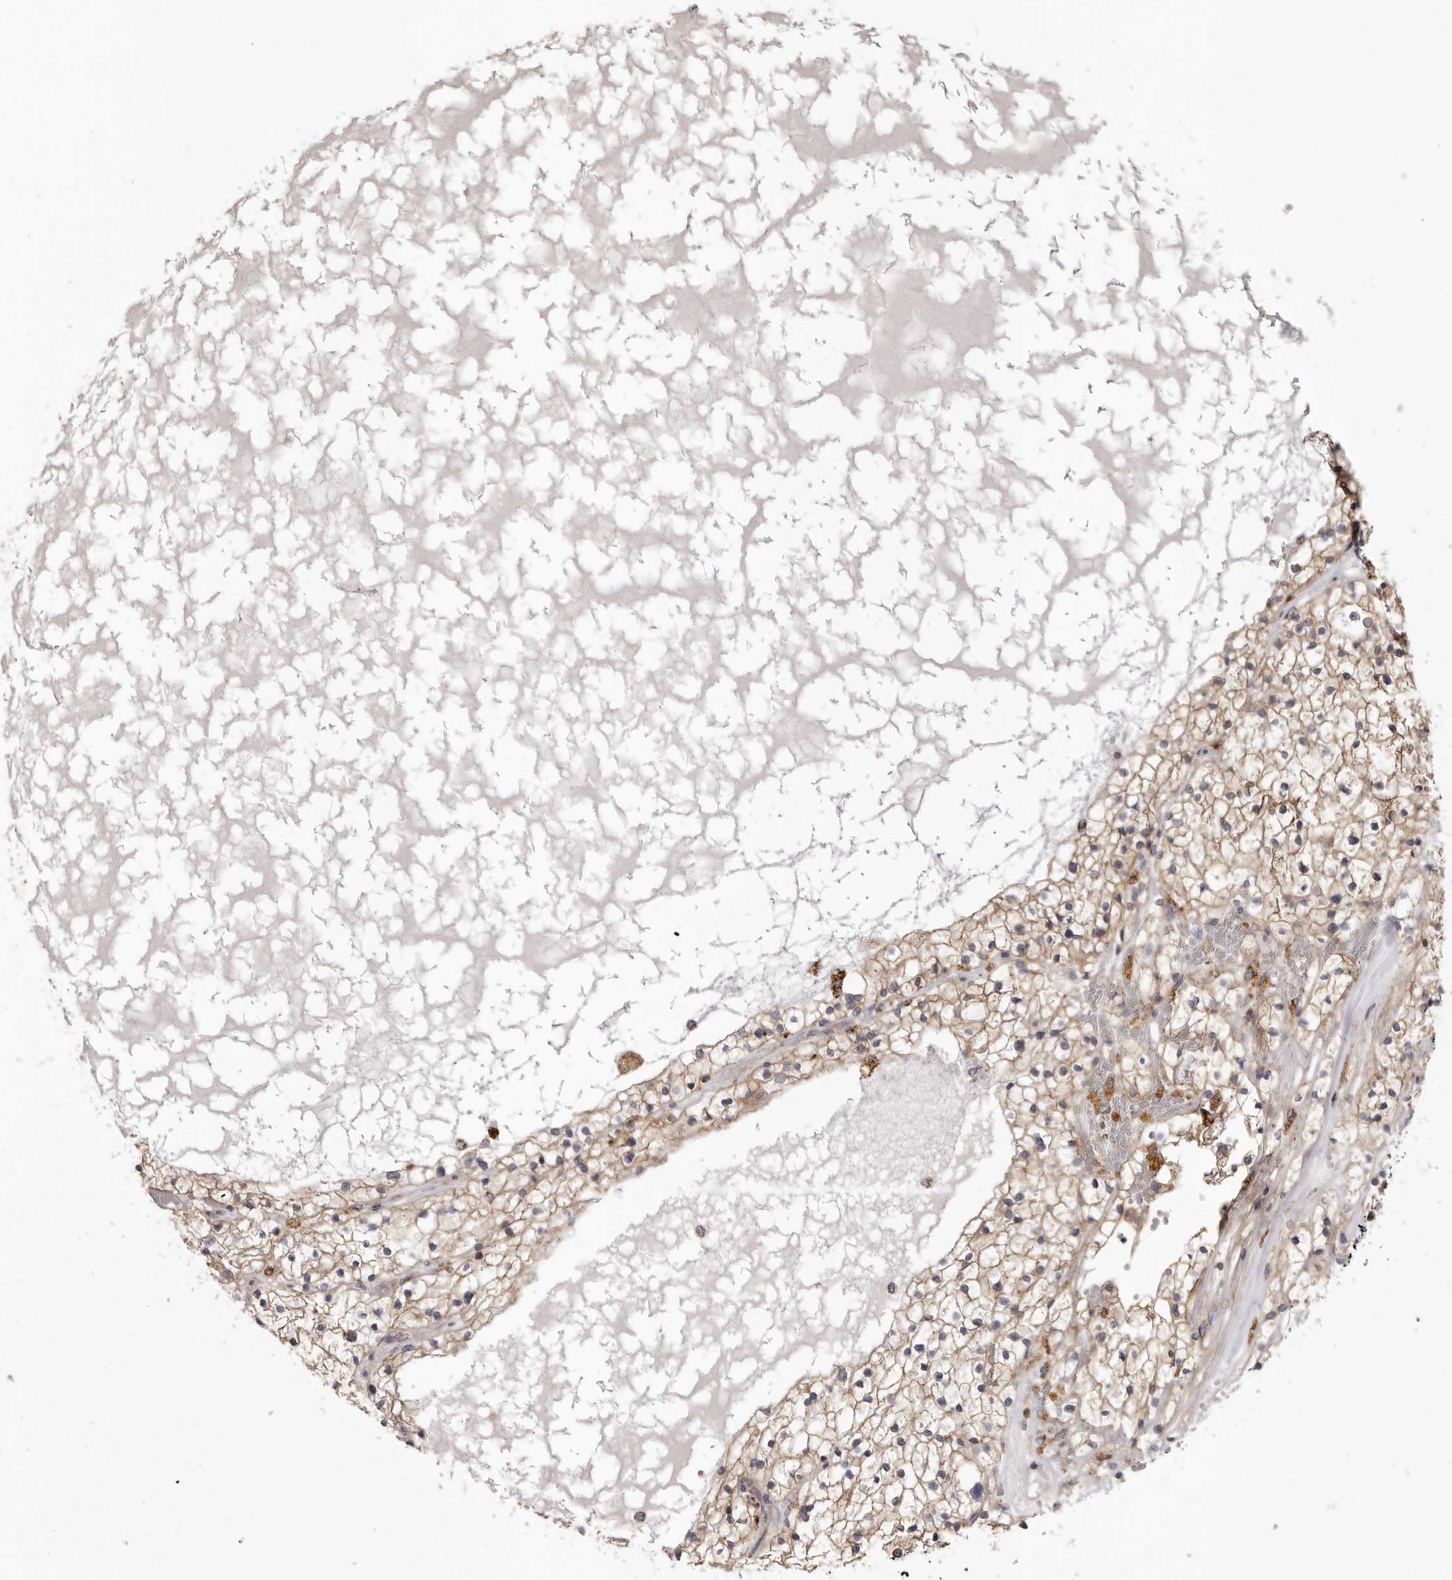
{"staining": {"intensity": "weak", "quantity": ">75%", "location": "cytoplasmic/membranous"}, "tissue": "renal cancer", "cell_type": "Tumor cells", "image_type": "cancer", "snomed": [{"axis": "morphology", "description": "Normal tissue, NOS"}, {"axis": "morphology", "description": "Adenocarcinoma, NOS"}, {"axis": "topography", "description": "Kidney"}], "caption": "This micrograph displays immunohistochemistry staining of renal cancer, with low weak cytoplasmic/membranous staining in about >75% of tumor cells.", "gene": "ENAH", "patient": {"sex": "male", "age": 68}}